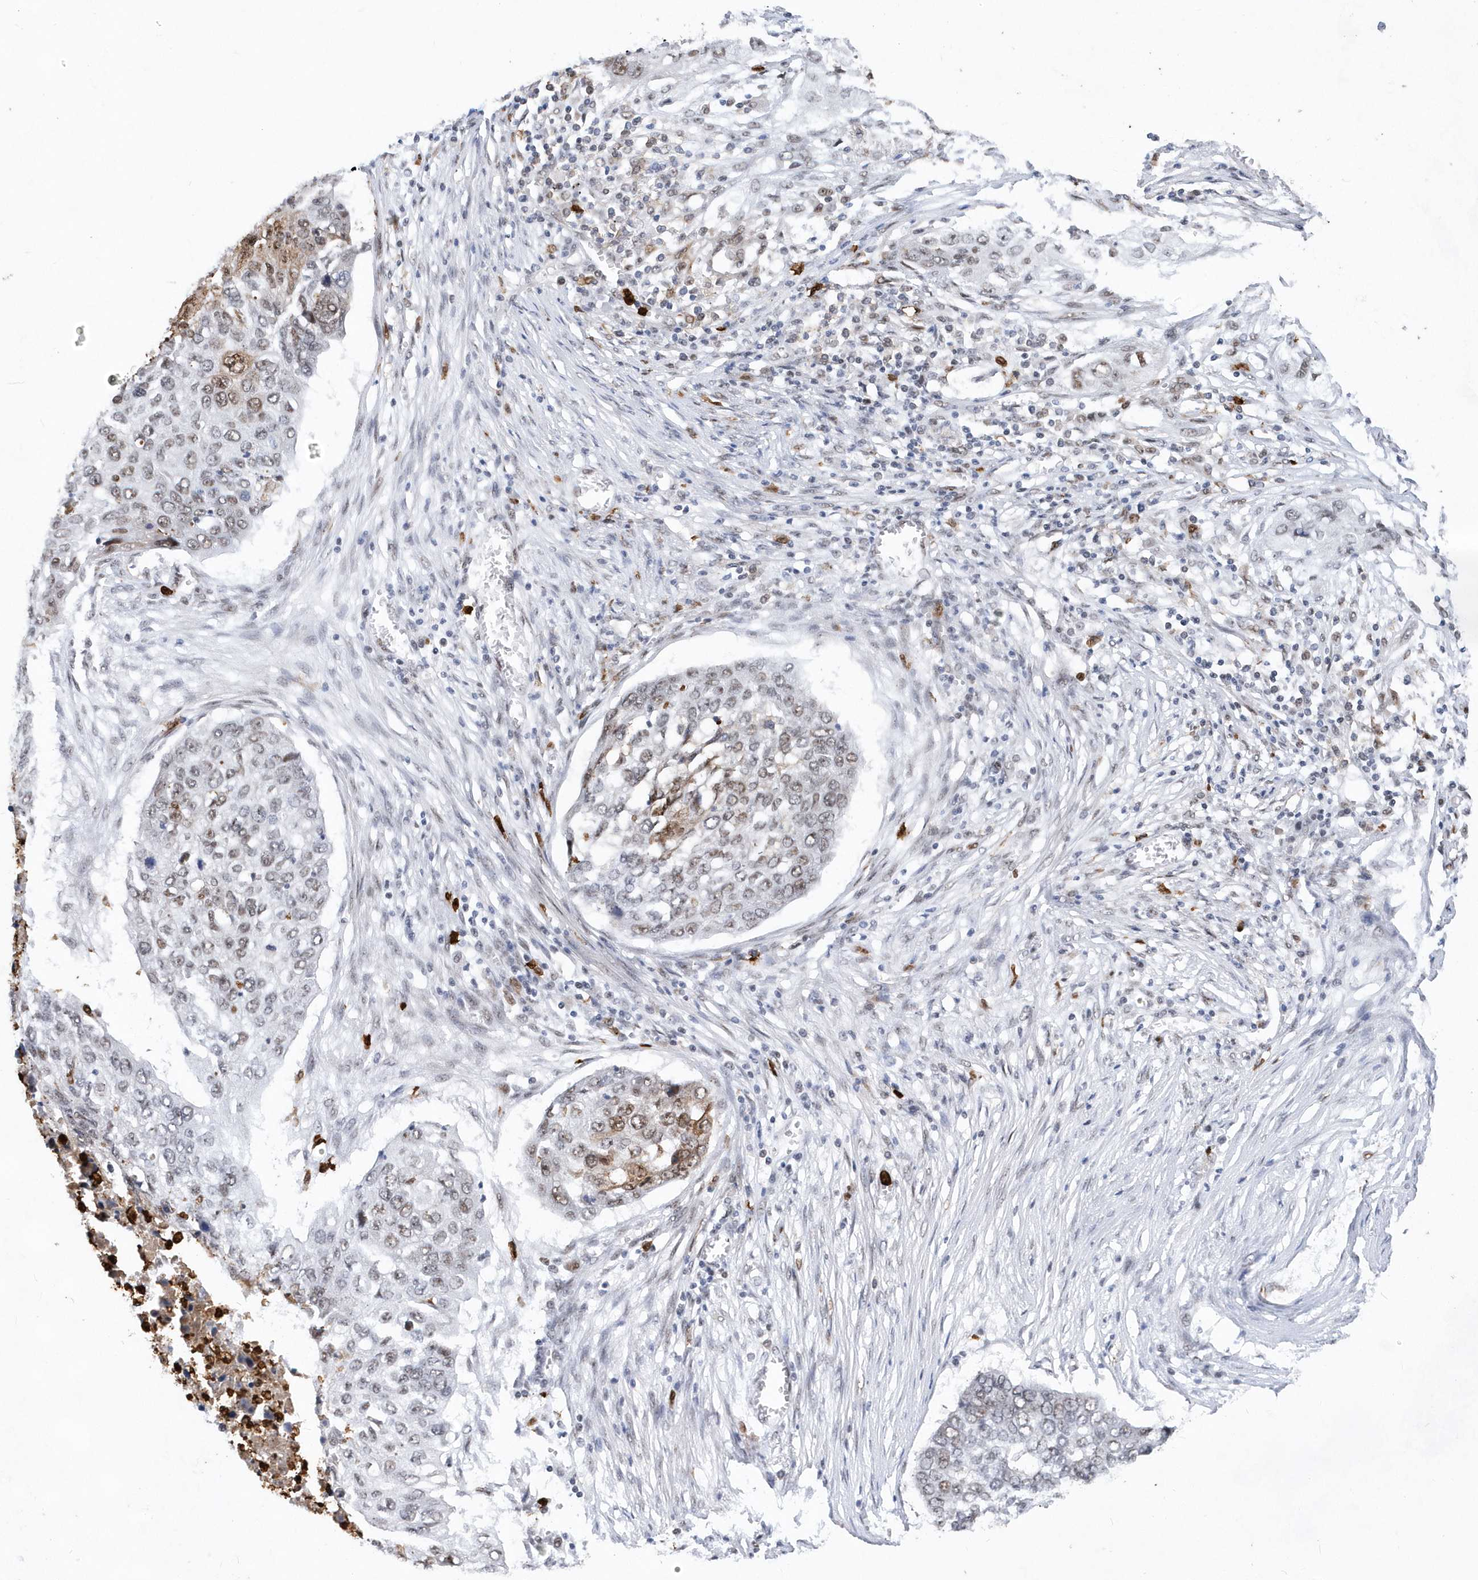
{"staining": {"intensity": "moderate", "quantity": "<25%", "location": "nuclear"}, "tissue": "lung cancer", "cell_type": "Tumor cells", "image_type": "cancer", "snomed": [{"axis": "morphology", "description": "Squamous cell carcinoma, NOS"}, {"axis": "topography", "description": "Lung"}], "caption": "The histopathology image reveals immunohistochemical staining of squamous cell carcinoma (lung). There is moderate nuclear positivity is present in approximately <25% of tumor cells. (Brightfield microscopy of DAB IHC at high magnification).", "gene": "RPP30", "patient": {"sex": "female", "age": 63}}